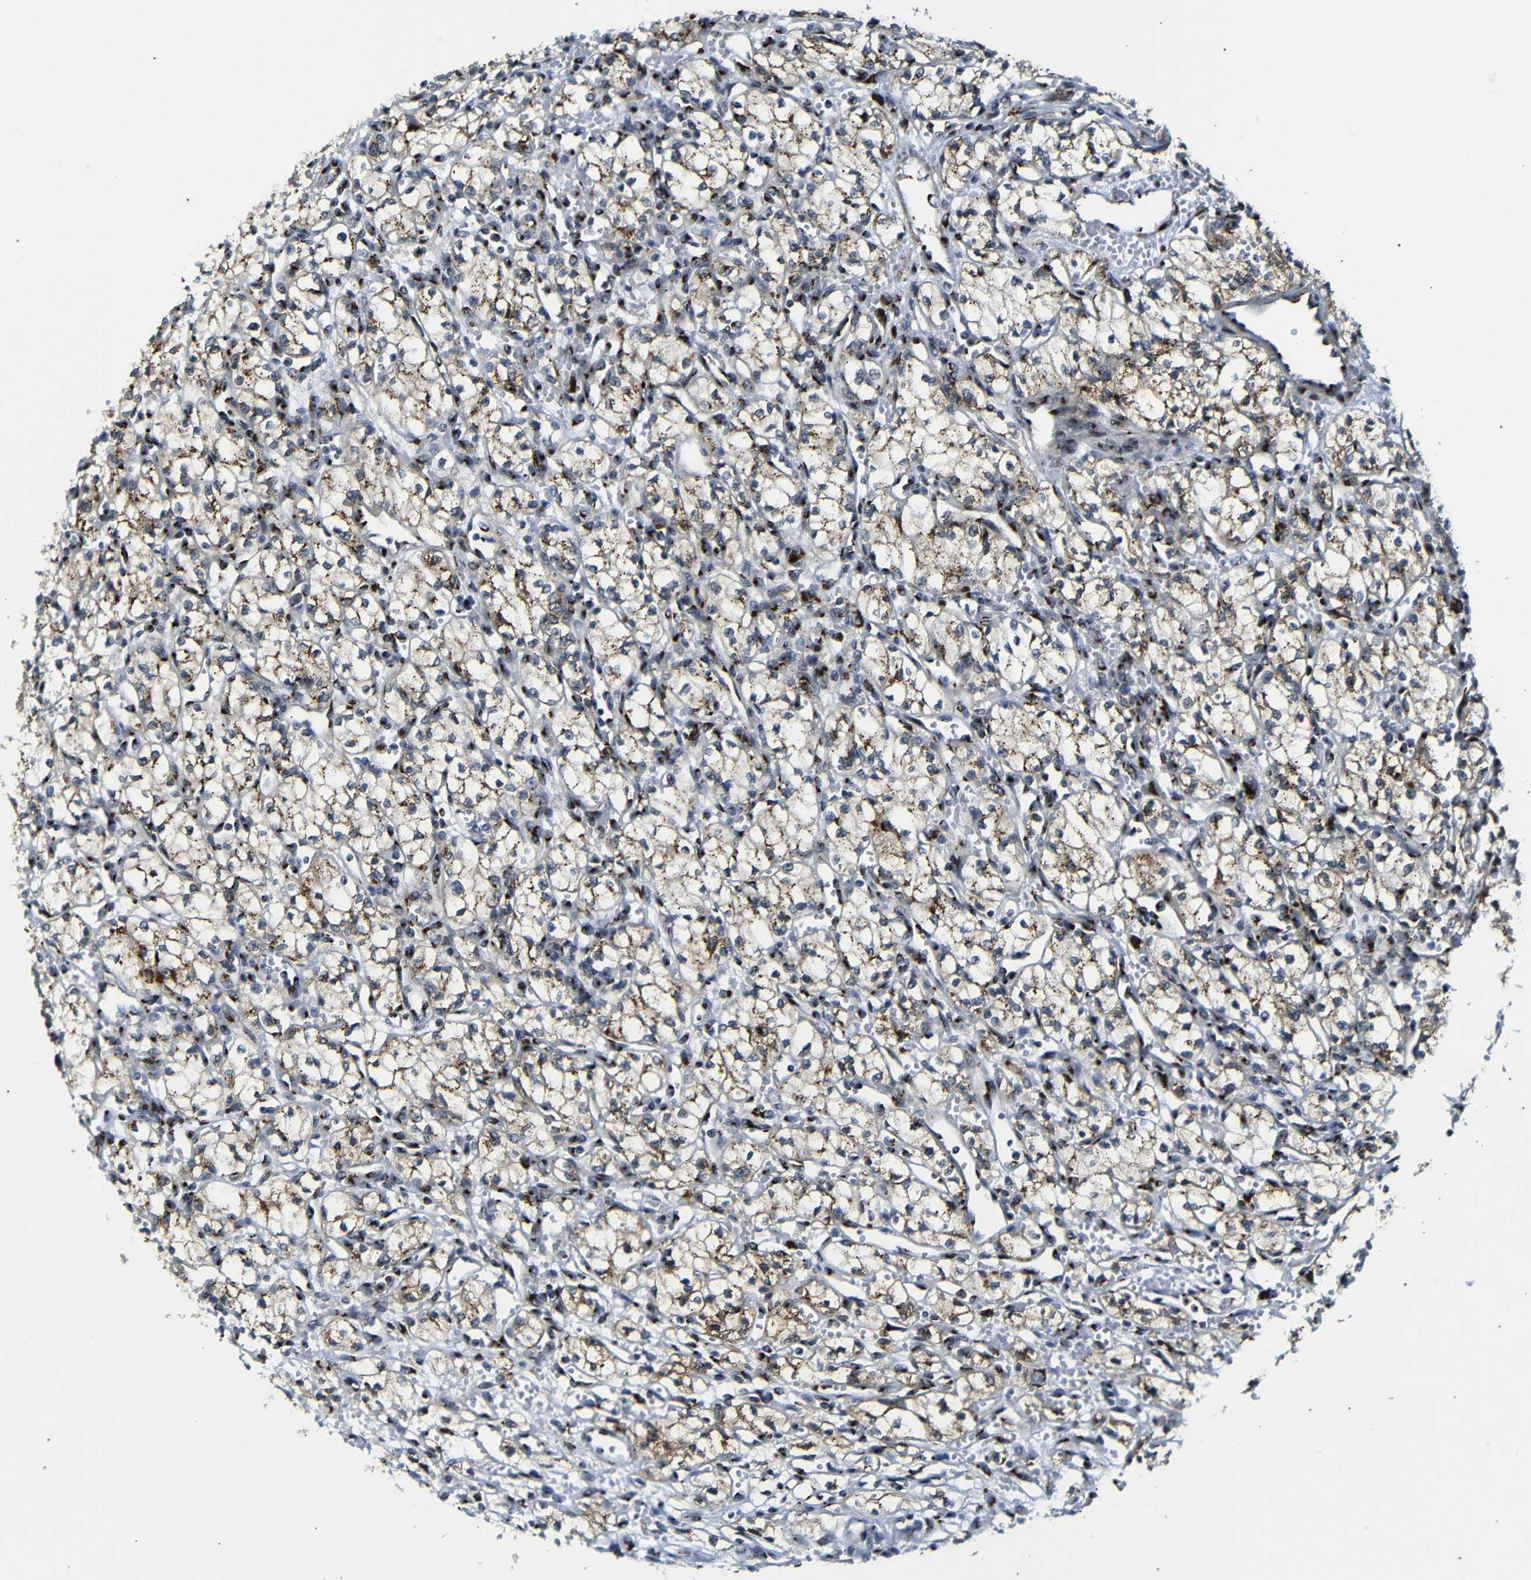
{"staining": {"intensity": "moderate", "quantity": ">75%", "location": "cytoplasmic/membranous"}, "tissue": "renal cancer", "cell_type": "Tumor cells", "image_type": "cancer", "snomed": [{"axis": "morphology", "description": "Normal tissue, NOS"}, {"axis": "morphology", "description": "Adenocarcinoma, NOS"}, {"axis": "topography", "description": "Kidney"}], "caption": "DAB (3,3'-diaminobenzidine) immunohistochemical staining of human renal cancer shows moderate cytoplasmic/membranous protein expression in about >75% of tumor cells.", "gene": "TGOLN2", "patient": {"sex": "male", "age": 59}}